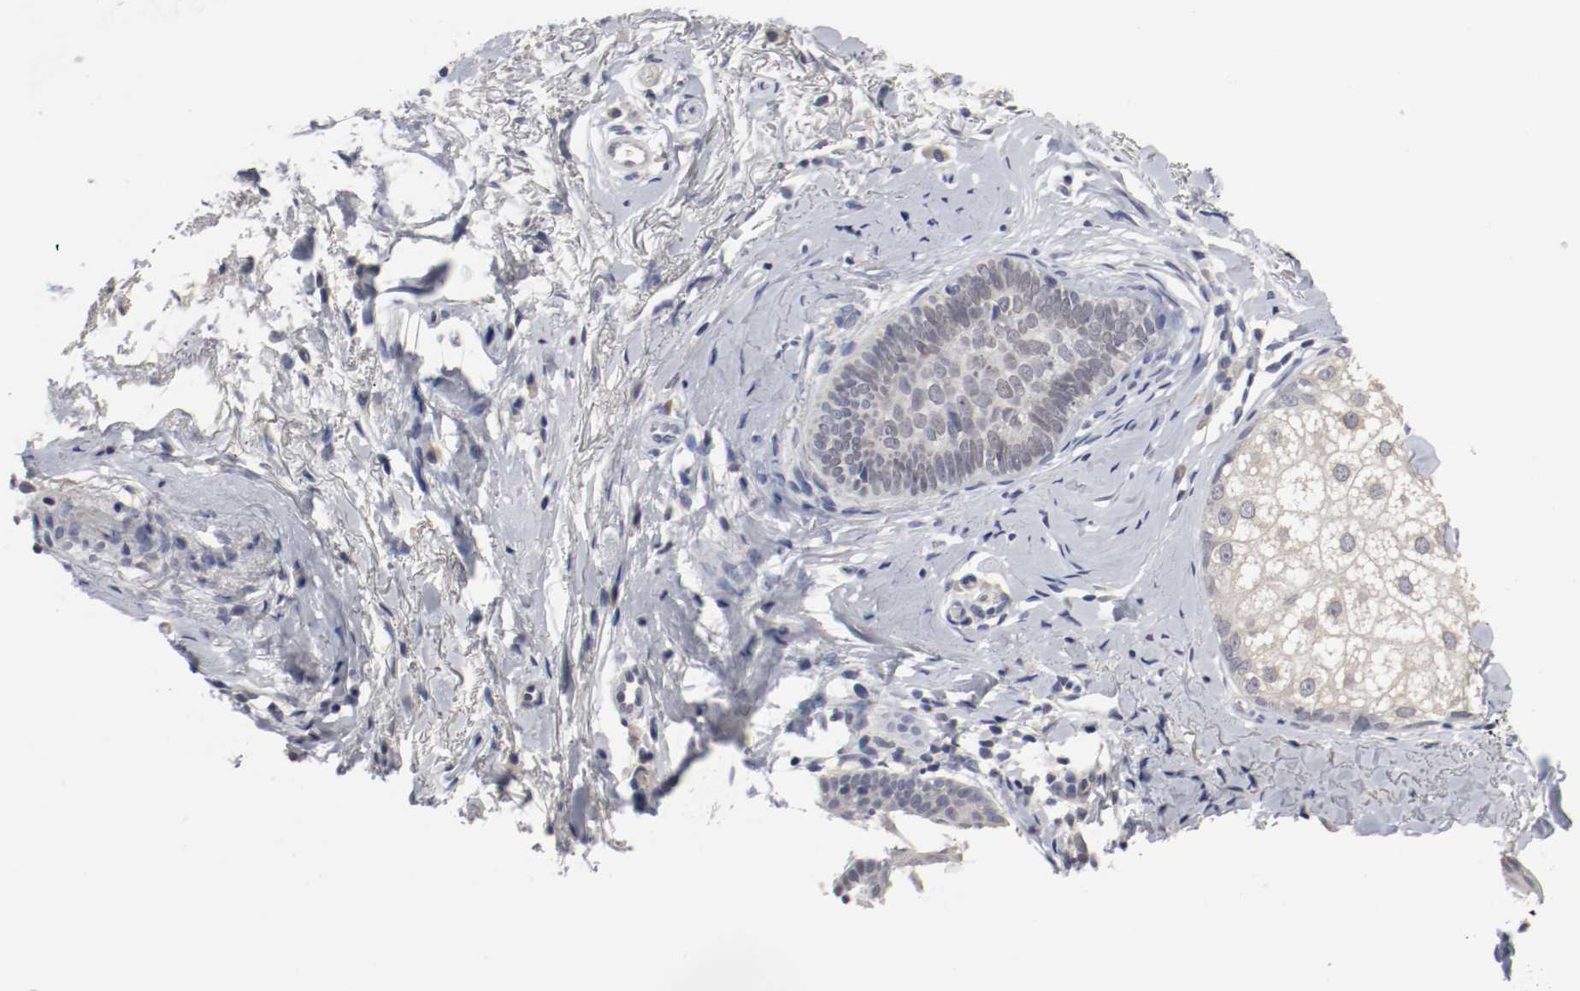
{"staining": {"intensity": "negative", "quantity": "none", "location": "none"}, "tissue": "skin cancer", "cell_type": "Tumor cells", "image_type": "cancer", "snomed": [{"axis": "morphology", "description": "Normal tissue, NOS"}, {"axis": "morphology", "description": "Basal cell carcinoma"}, {"axis": "topography", "description": "Skin"}], "caption": "Basal cell carcinoma (skin) was stained to show a protein in brown. There is no significant expression in tumor cells.", "gene": "CEBPE", "patient": {"sex": "female", "age": 69}}